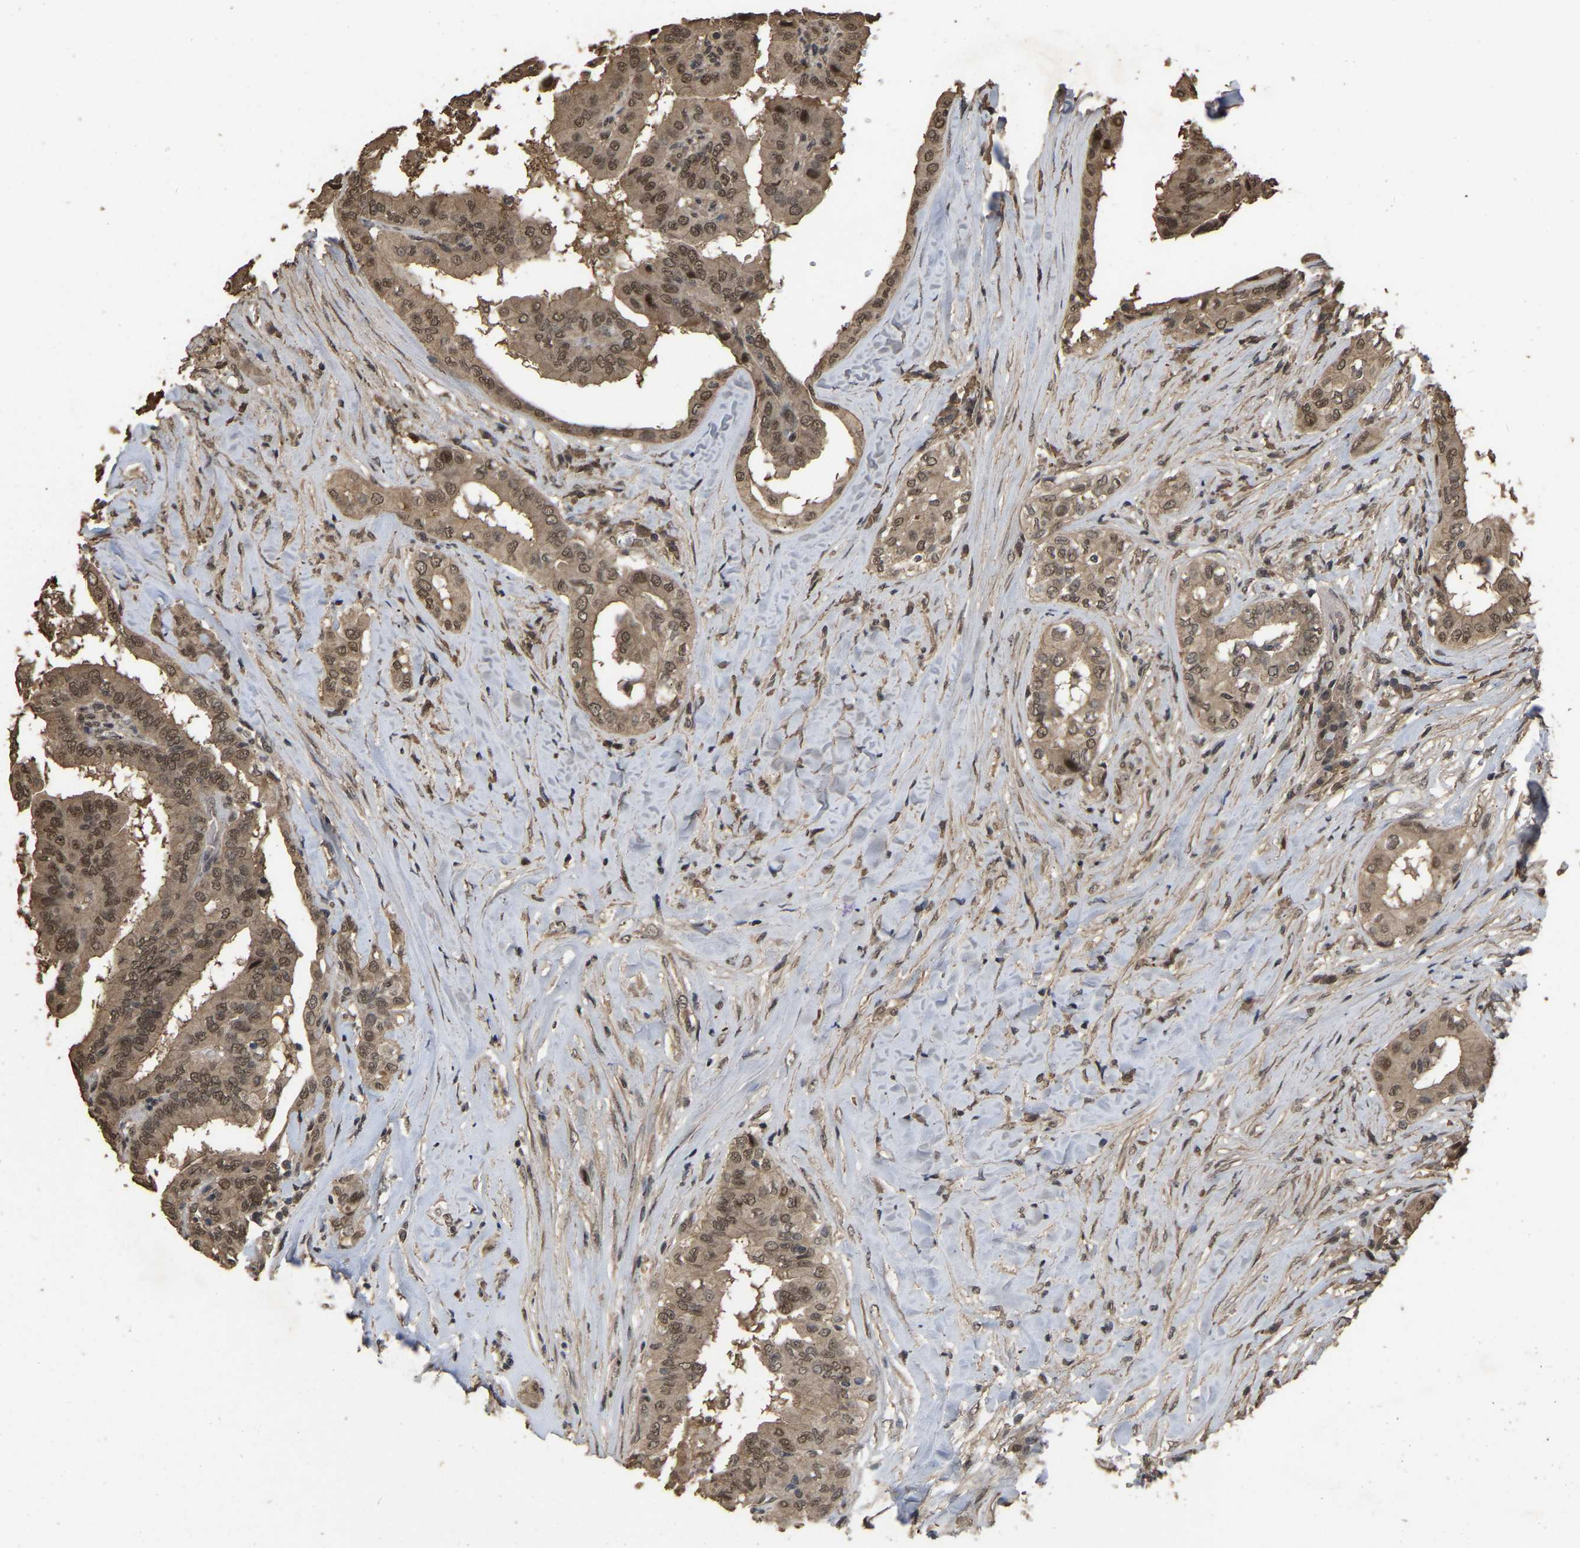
{"staining": {"intensity": "moderate", "quantity": ">75%", "location": "cytoplasmic/membranous,nuclear"}, "tissue": "thyroid cancer", "cell_type": "Tumor cells", "image_type": "cancer", "snomed": [{"axis": "morphology", "description": "Papillary adenocarcinoma, NOS"}, {"axis": "topography", "description": "Thyroid gland"}], "caption": "DAB immunohistochemical staining of human papillary adenocarcinoma (thyroid) exhibits moderate cytoplasmic/membranous and nuclear protein staining in approximately >75% of tumor cells.", "gene": "ARHGAP23", "patient": {"sex": "male", "age": 33}}